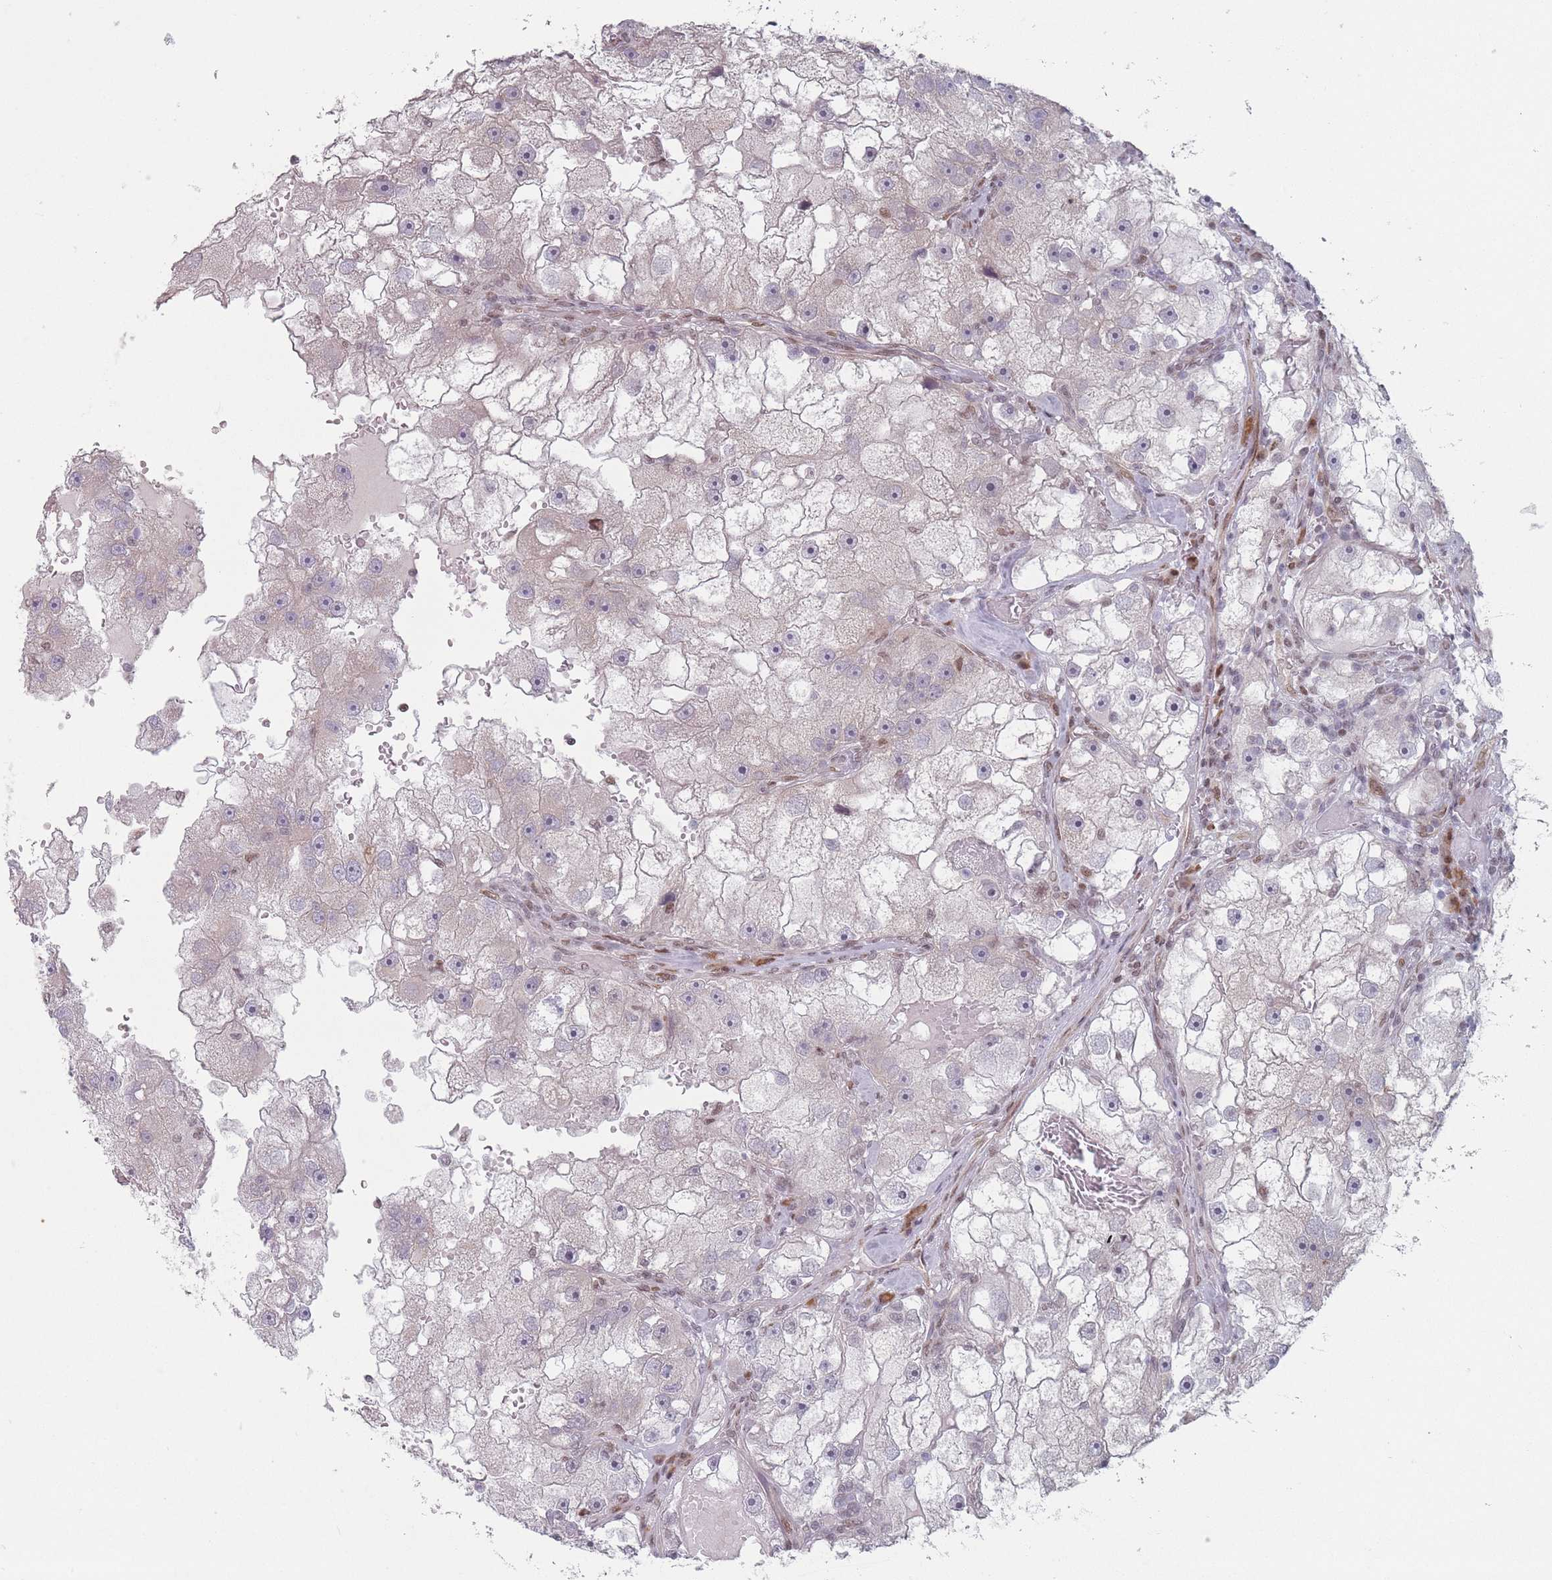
{"staining": {"intensity": "negative", "quantity": "none", "location": "none"}, "tissue": "renal cancer", "cell_type": "Tumor cells", "image_type": "cancer", "snomed": [{"axis": "morphology", "description": "Adenocarcinoma, NOS"}, {"axis": "topography", "description": "Kidney"}], "caption": "Tumor cells show no significant protein positivity in renal adenocarcinoma.", "gene": "SH3BGRL2", "patient": {"sex": "male", "age": 63}}